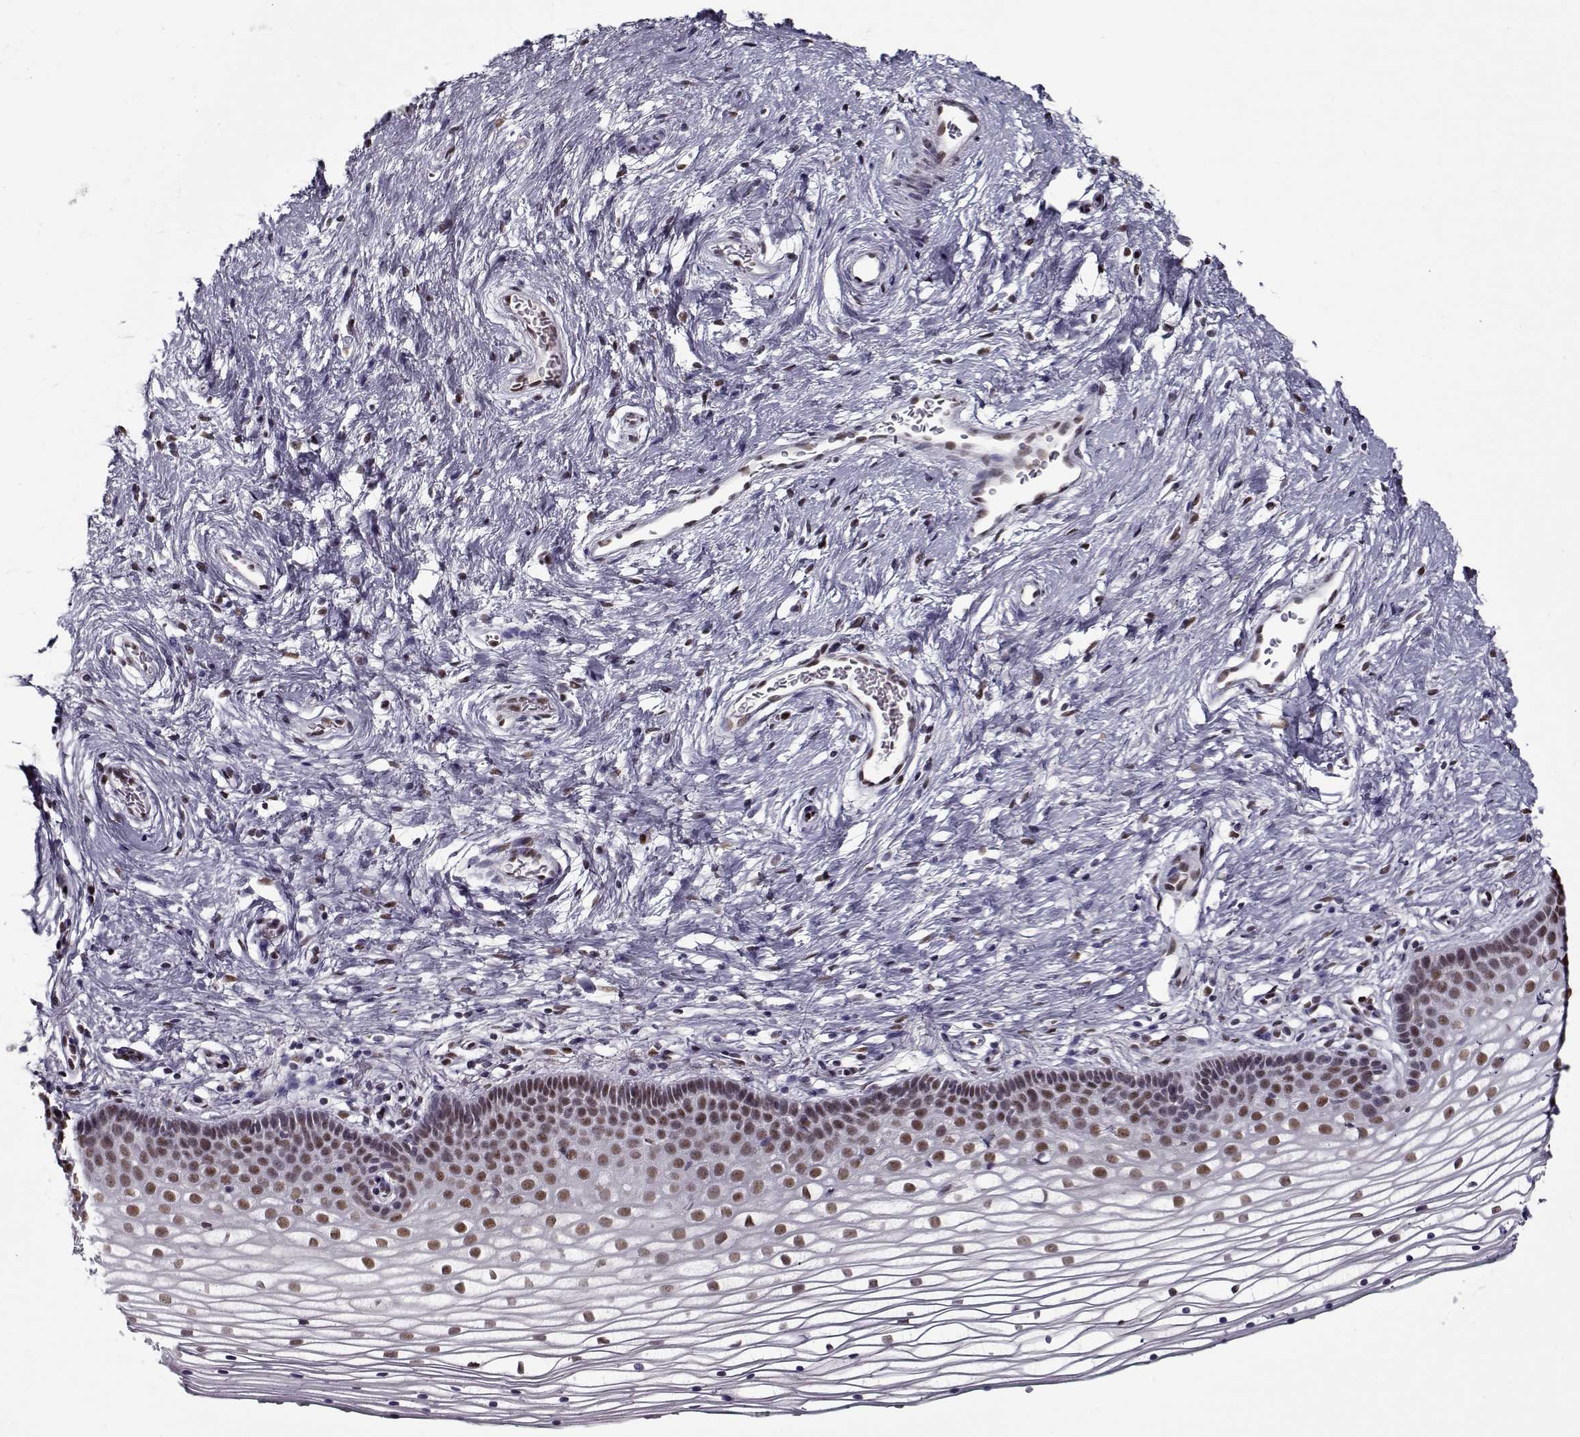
{"staining": {"intensity": "weak", "quantity": "25%-75%", "location": "nuclear"}, "tissue": "vagina", "cell_type": "Squamous epithelial cells", "image_type": "normal", "snomed": [{"axis": "morphology", "description": "Normal tissue, NOS"}, {"axis": "topography", "description": "Vagina"}], "caption": "Protein staining demonstrates weak nuclear expression in about 25%-75% of squamous epithelial cells in benign vagina.", "gene": "PRMT1", "patient": {"sex": "female", "age": 36}}